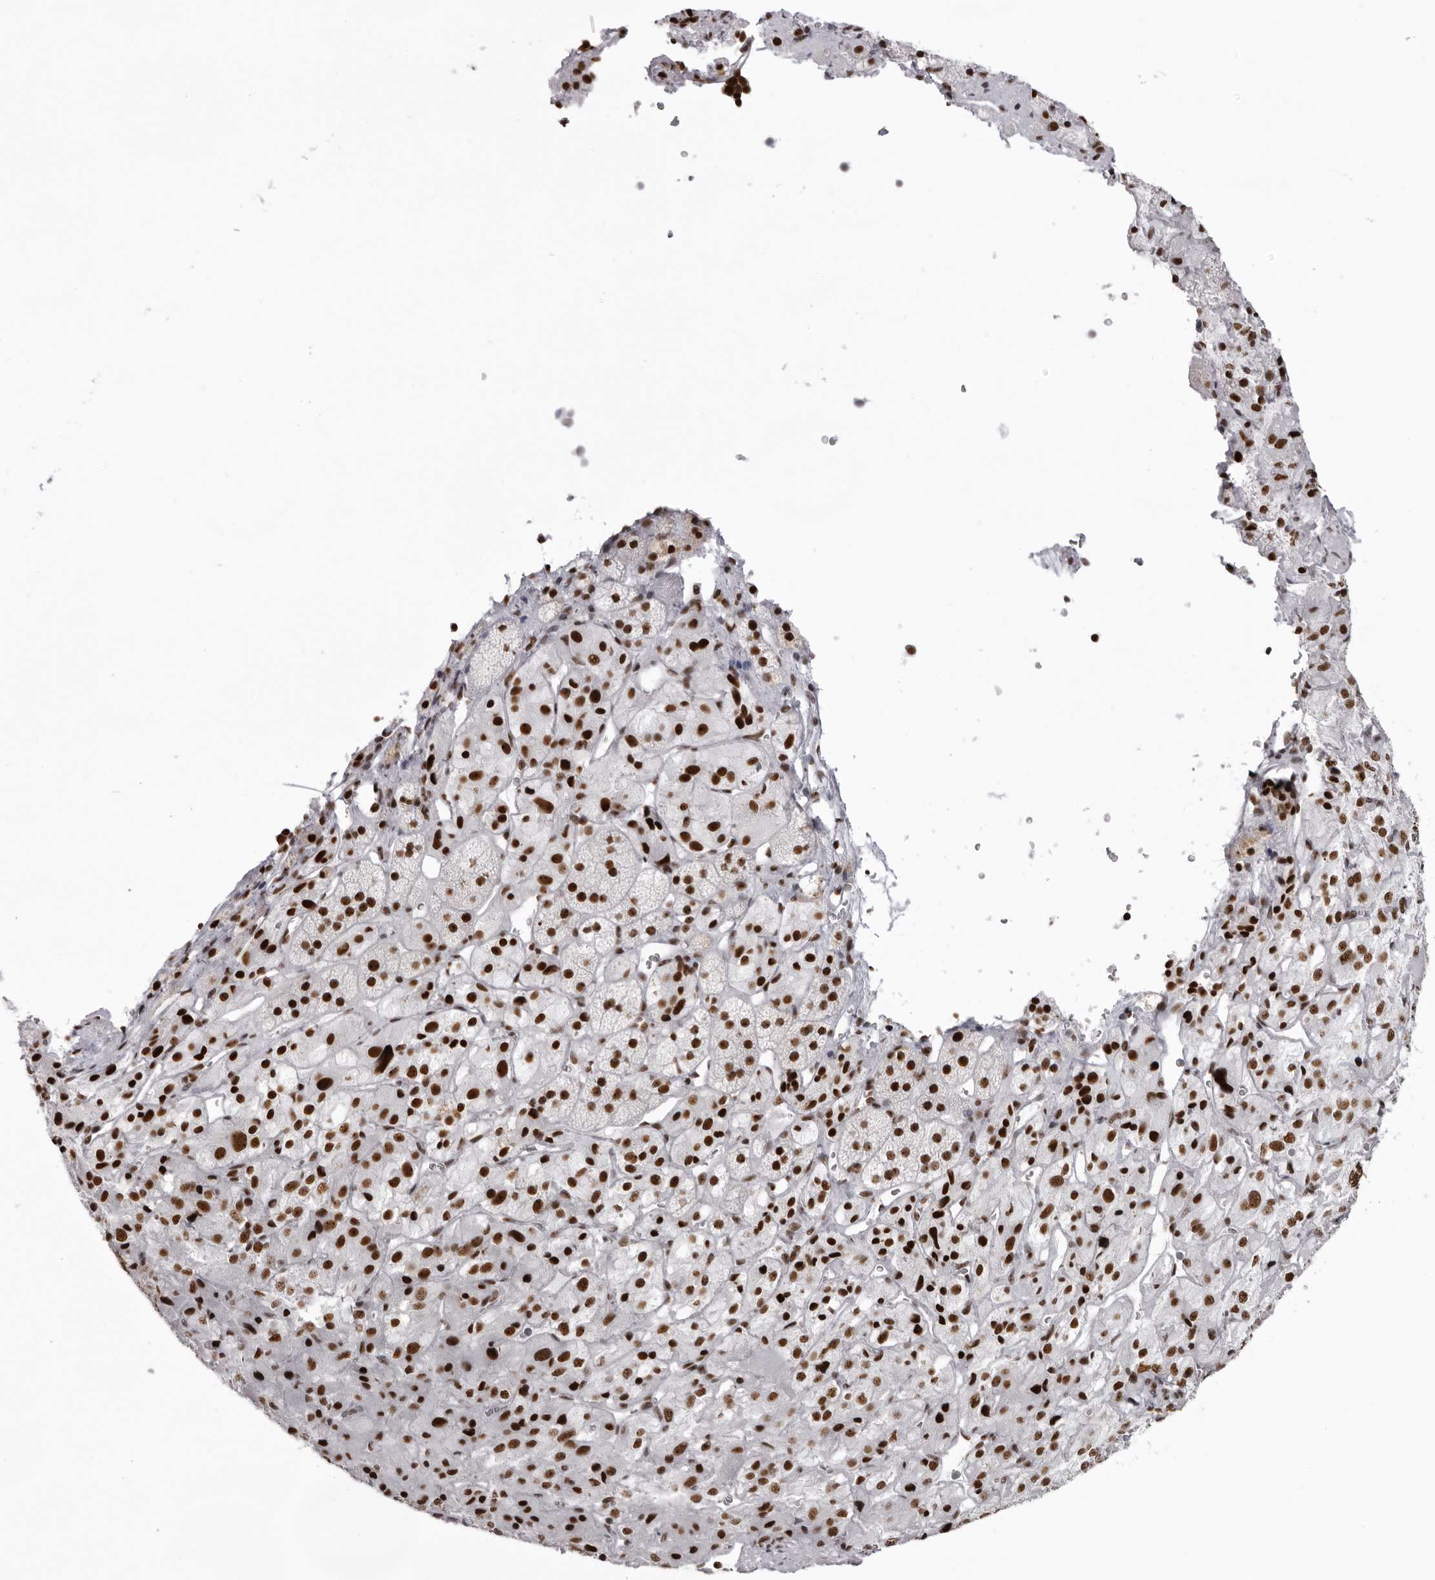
{"staining": {"intensity": "strong", "quantity": ">75%", "location": "nuclear"}, "tissue": "adrenal gland", "cell_type": "Glandular cells", "image_type": "normal", "snomed": [{"axis": "morphology", "description": "Normal tissue, NOS"}, {"axis": "topography", "description": "Adrenal gland"}], "caption": "Human adrenal gland stained for a protein (brown) shows strong nuclear positive expression in approximately >75% of glandular cells.", "gene": "DHX9", "patient": {"sex": "female", "age": 44}}